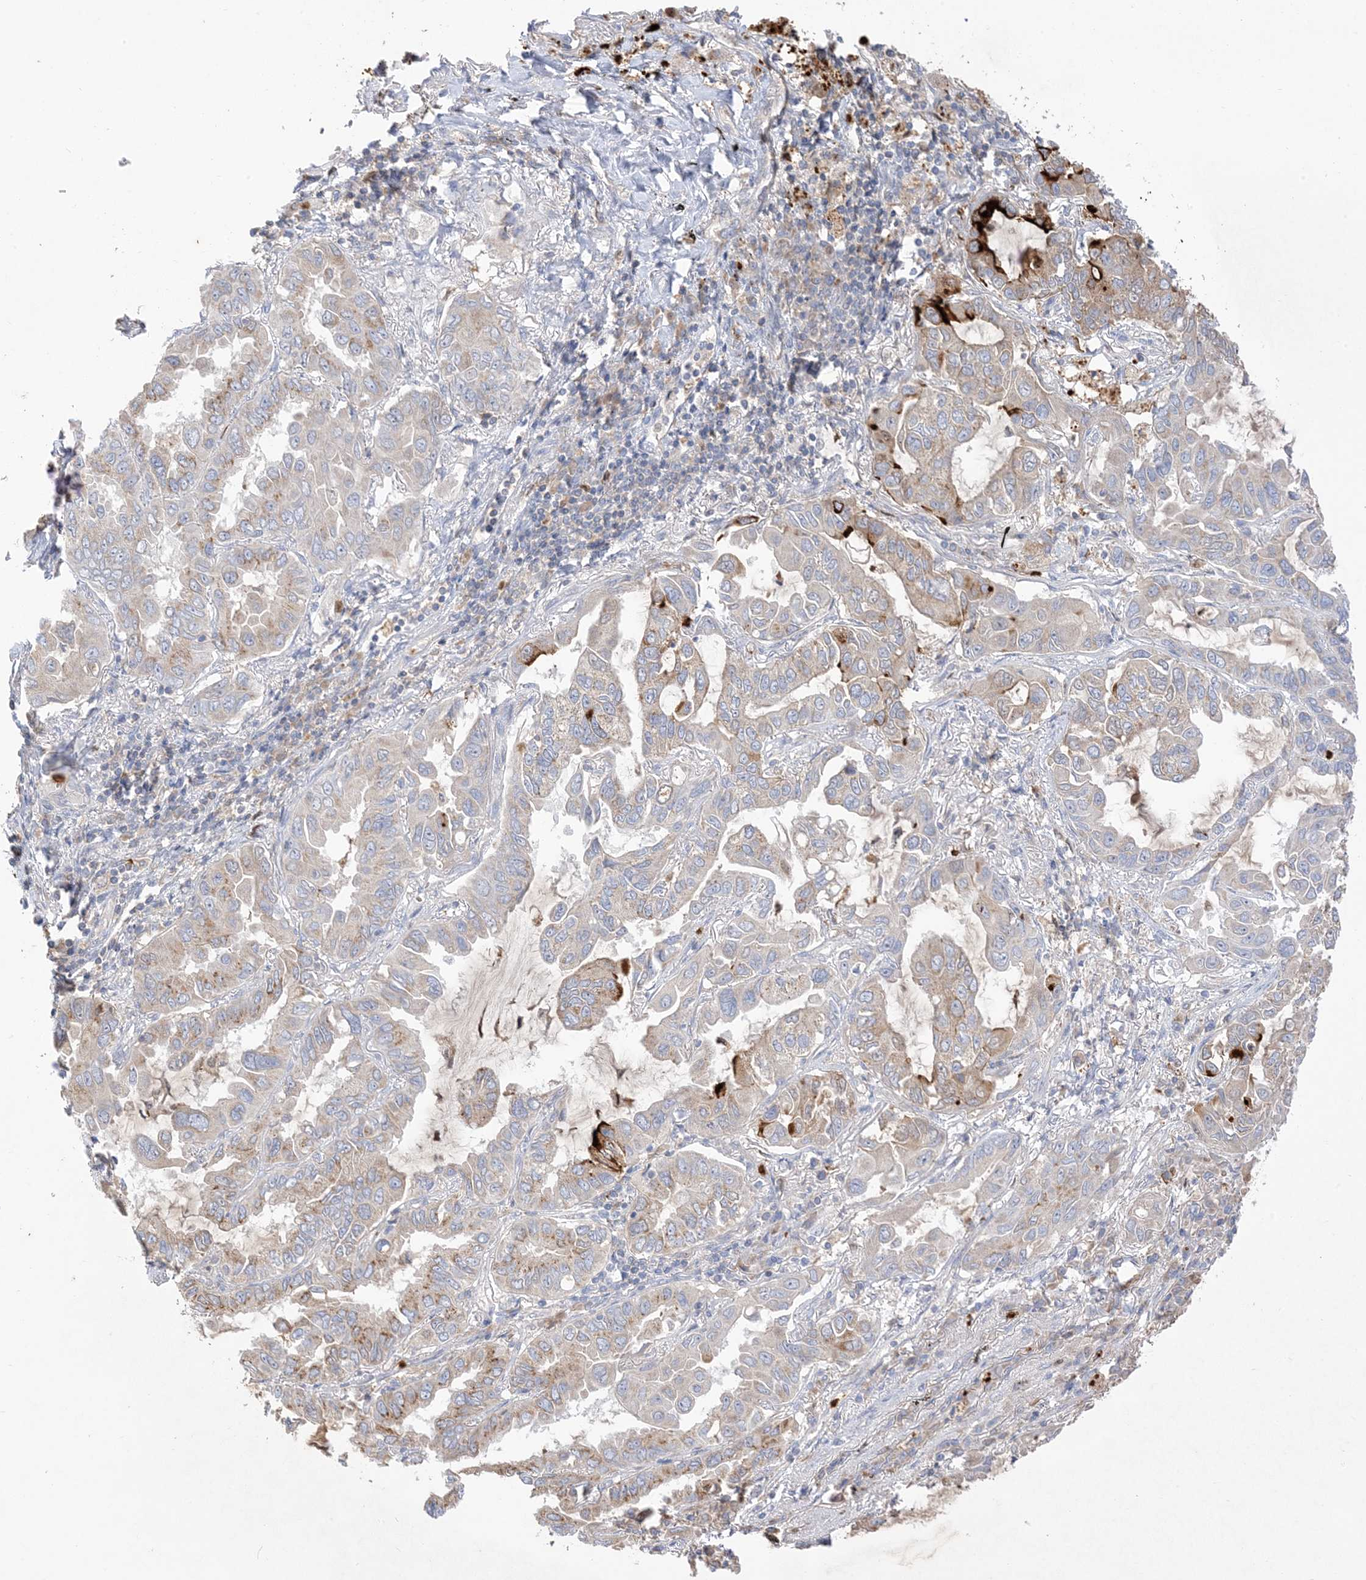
{"staining": {"intensity": "weak", "quantity": "25%-75%", "location": "cytoplasmic/membranous"}, "tissue": "lung cancer", "cell_type": "Tumor cells", "image_type": "cancer", "snomed": [{"axis": "morphology", "description": "Adenocarcinoma, NOS"}, {"axis": "topography", "description": "Lung"}], "caption": "This image shows immunohistochemistry staining of lung cancer, with low weak cytoplasmic/membranous positivity in about 25%-75% of tumor cells.", "gene": "DPP9", "patient": {"sex": "male", "age": 64}}